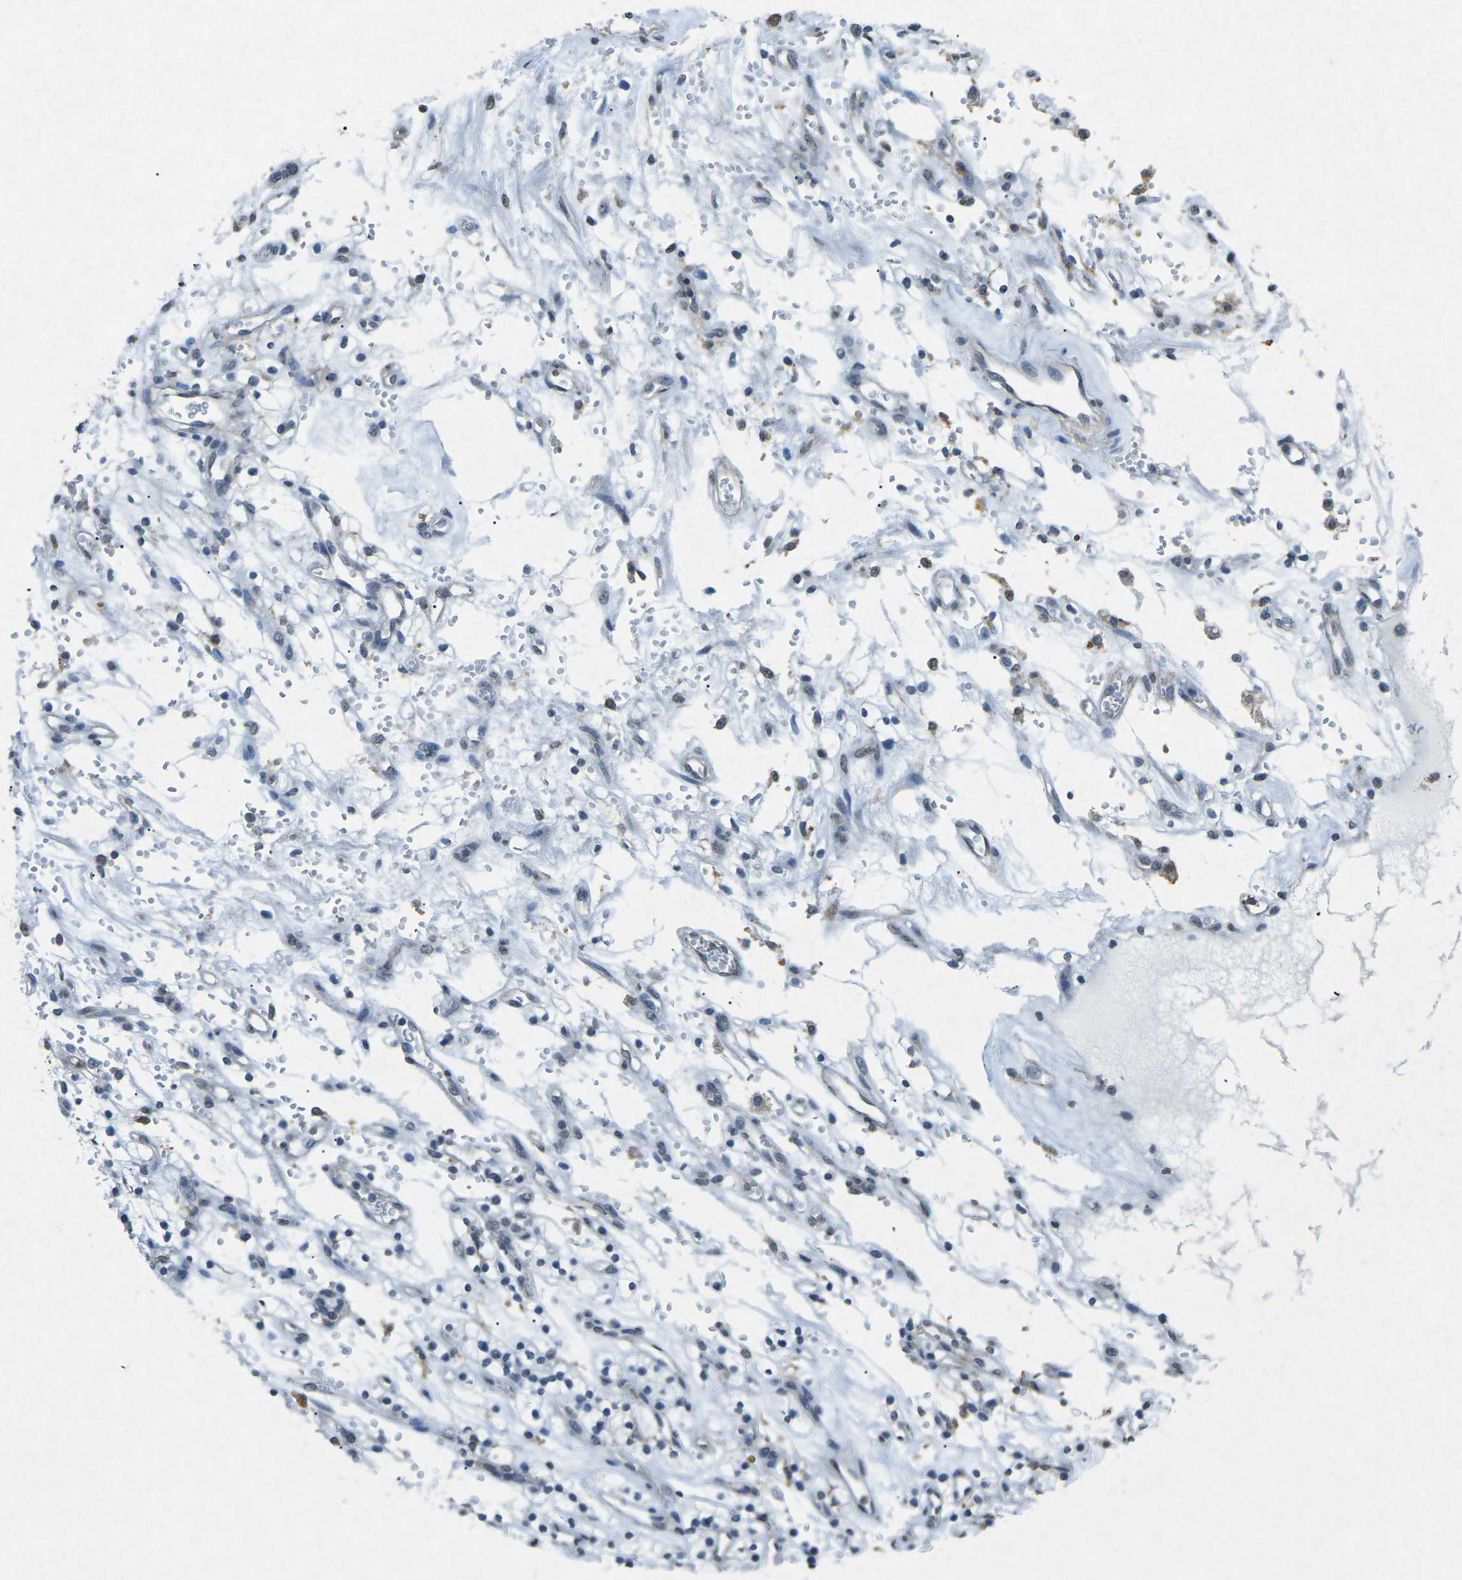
{"staining": {"intensity": "negative", "quantity": "none", "location": "none"}, "tissue": "renal cancer", "cell_type": "Tumor cells", "image_type": "cancer", "snomed": [{"axis": "morphology", "description": "Adenocarcinoma, NOS"}, {"axis": "topography", "description": "Kidney"}], "caption": "This is an immunohistochemistry (IHC) histopathology image of renal cancer. There is no expression in tumor cells.", "gene": "TFR2", "patient": {"sex": "female", "age": 57}}